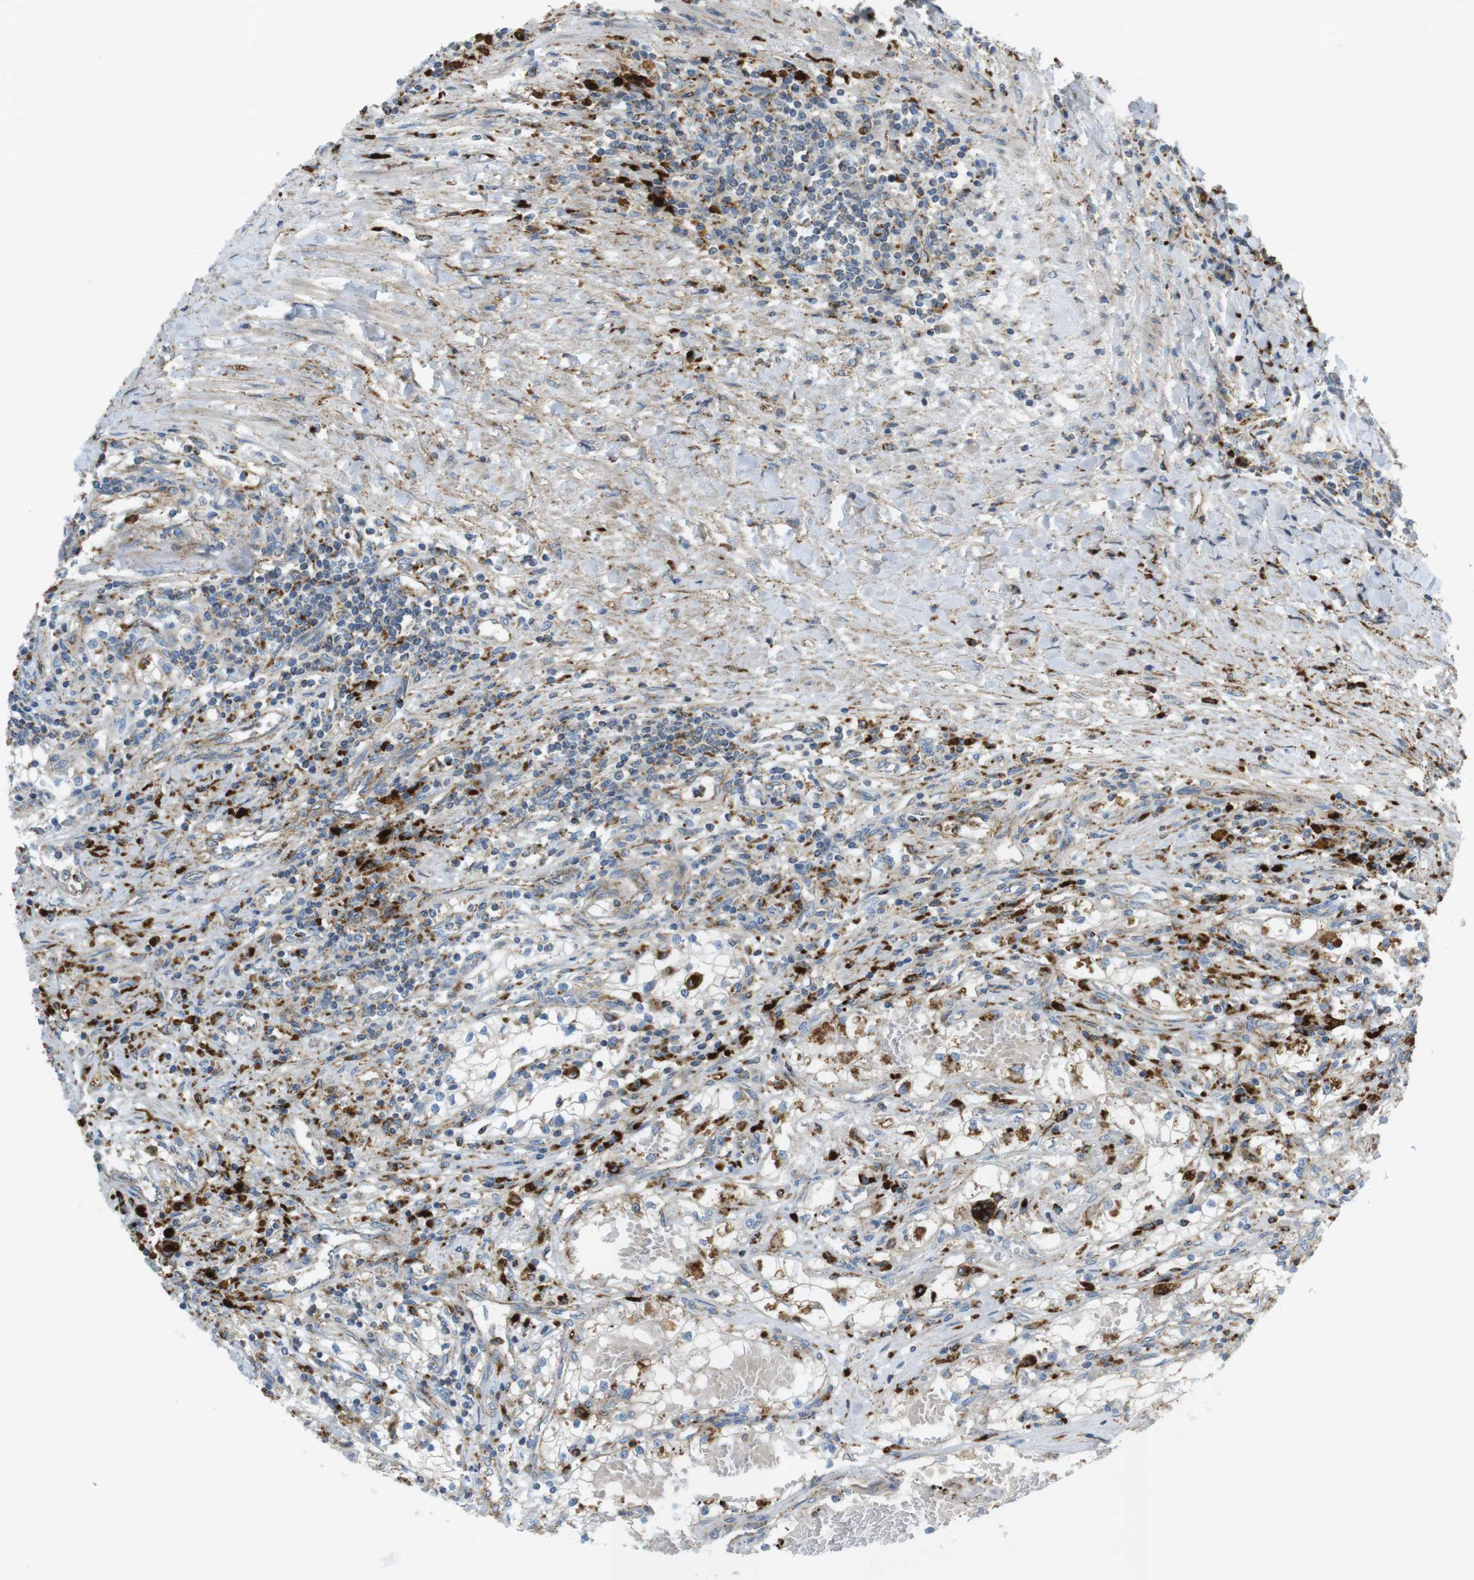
{"staining": {"intensity": "moderate", "quantity": "25%-75%", "location": "cytoplasmic/membranous"}, "tissue": "renal cancer", "cell_type": "Tumor cells", "image_type": "cancer", "snomed": [{"axis": "morphology", "description": "Adenocarcinoma, NOS"}, {"axis": "topography", "description": "Kidney"}], "caption": "High-magnification brightfield microscopy of adenocarcinoma (renal) stained with DAB (3,3'-diaminobenzidine) (brown) and counterstained with hematoxylin (blue). tumor cells exhibit moderate cytoplasmic/membranous expression is present in approximately25%-75% of cells.", "gene": "LAMP1", "patient": {"sex": "male", "age": 68}}